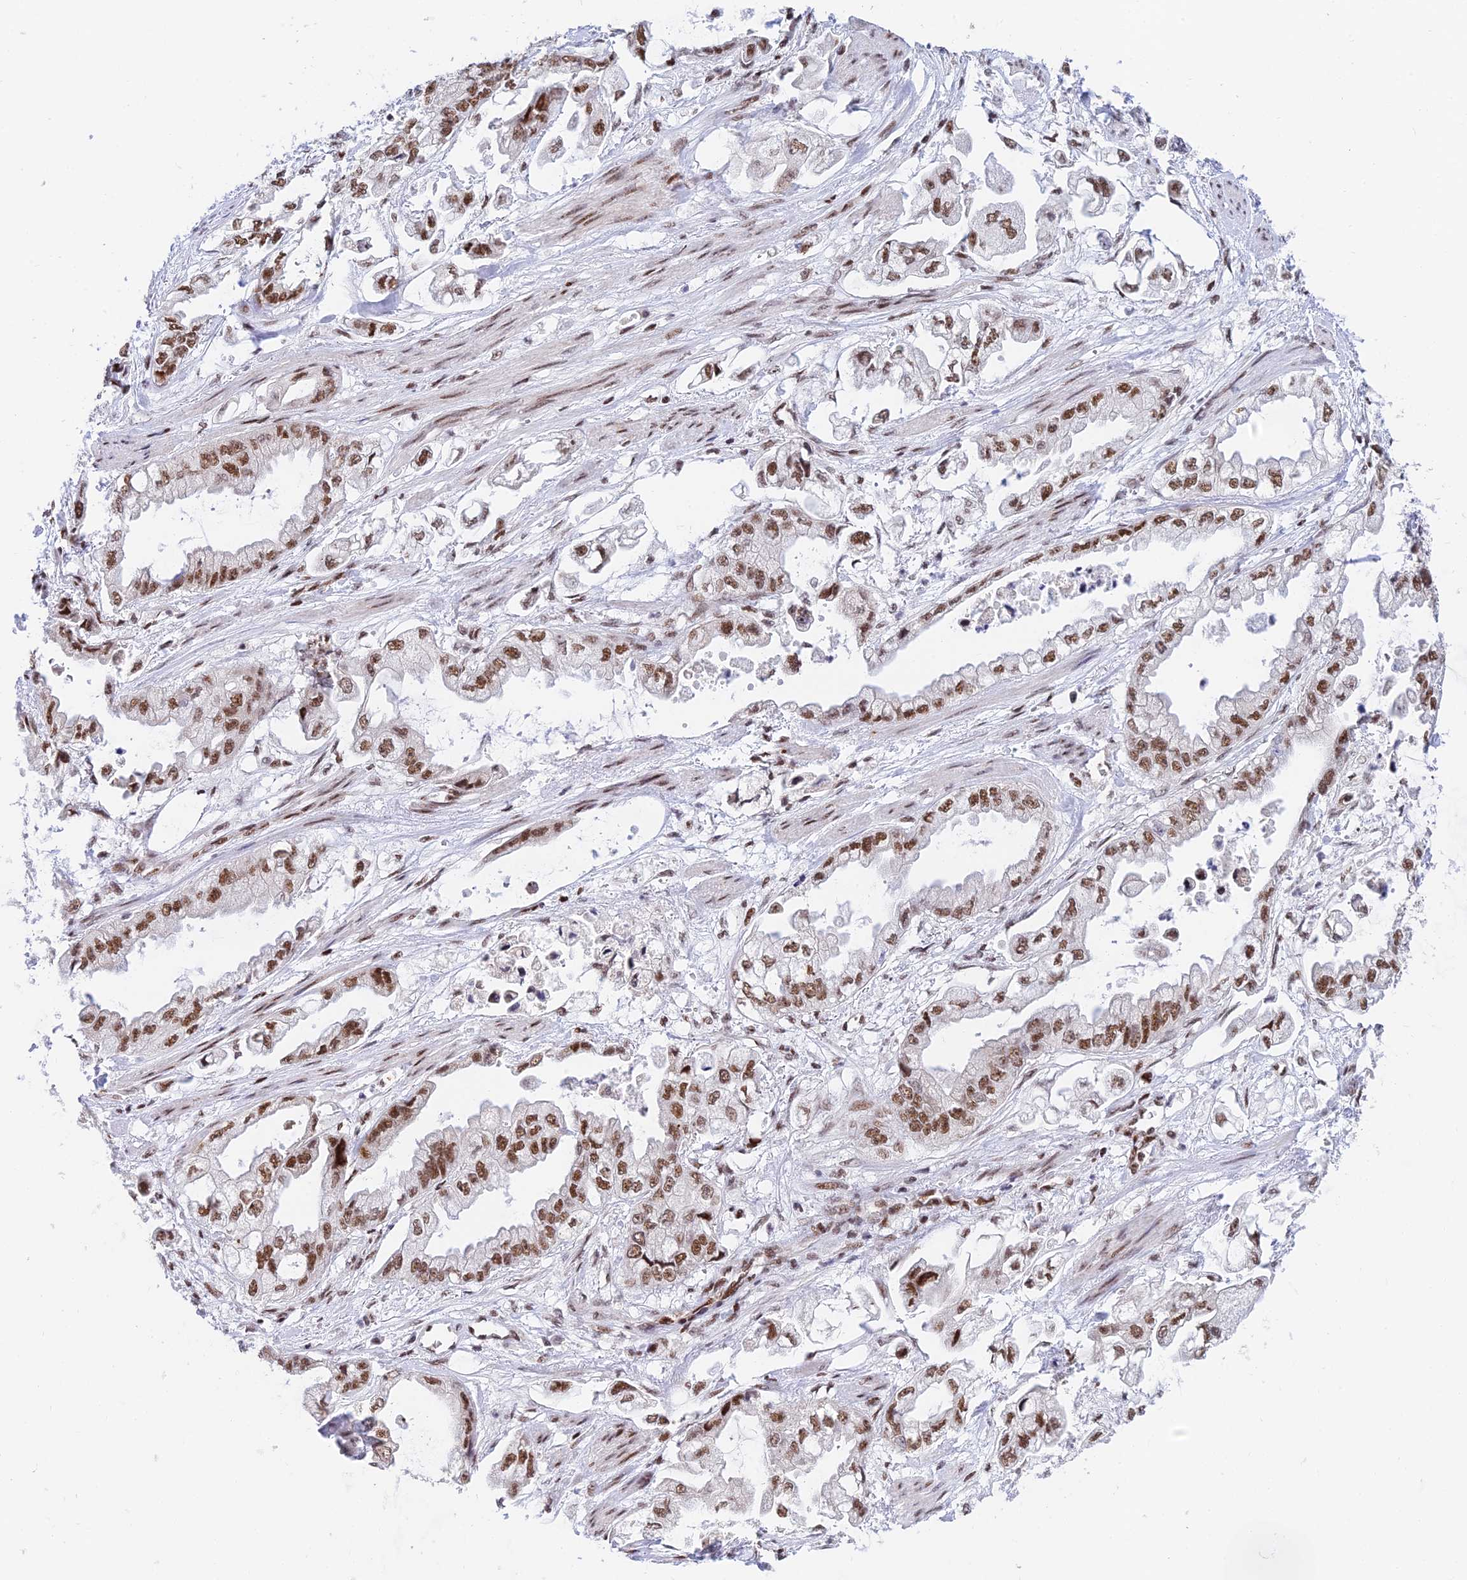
{"staining": {"intensity": "moderate", "quantity": ">75%", "location": "nuclear"}, "tissue": "stomach cancer", "cell_type": "Tumor cells", "image_type": "cancer", "snomed": [{"axis": "morphology", "description": "Adenocarcinoma, NOS"}, {"axis": "topography", "description": "Stomach"}], "caption": "A medium amount of moderate nuclear expression is seen in about >75% of tumor cells in stomach adenocarcinoma tissue.", "gene": "USP22", "patient": {"sex": "male", "age": 62}}